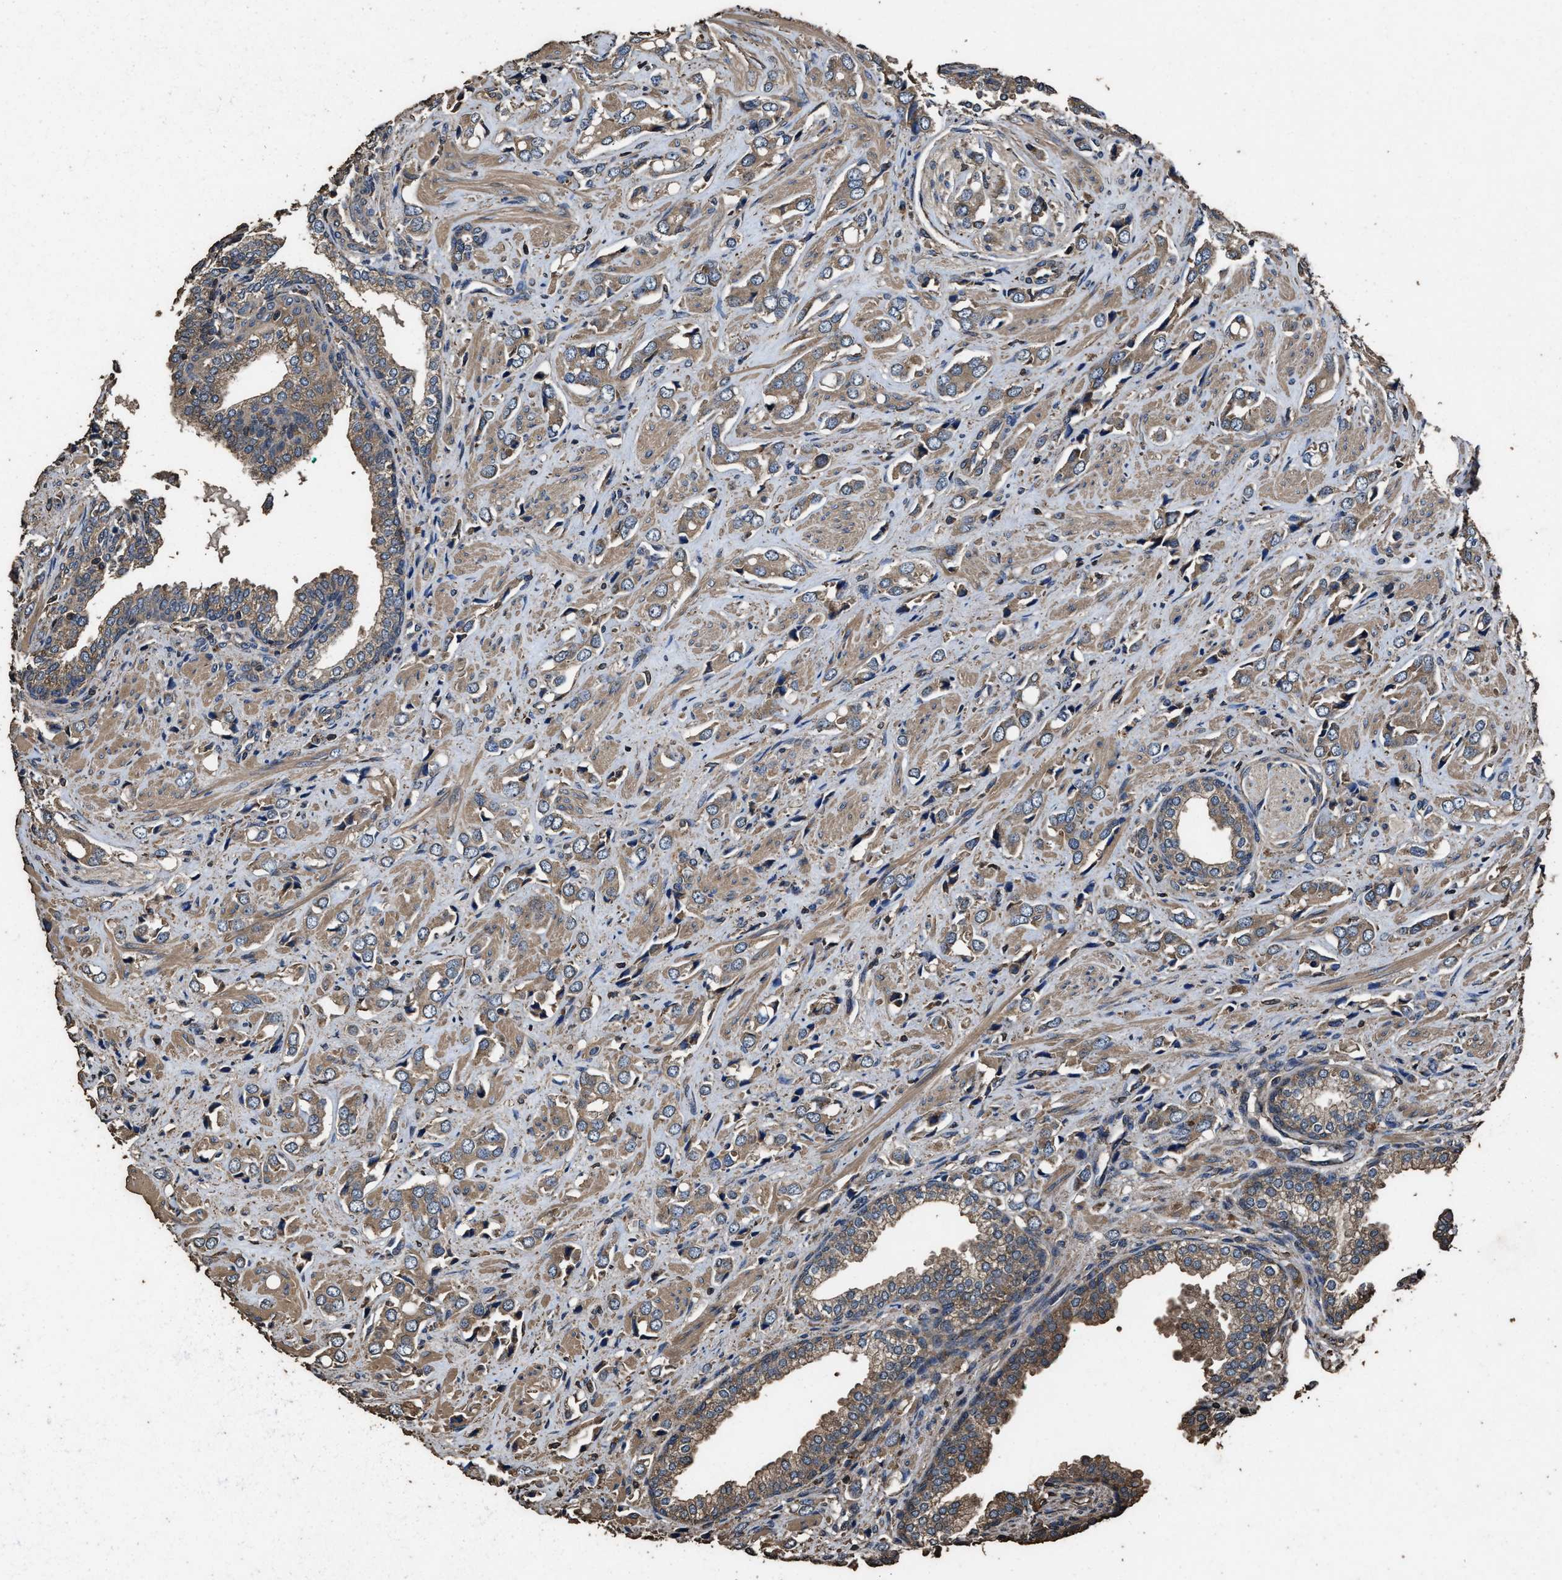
{"staining": {"intensity": "moderate", "quantity": ">75%", "location": "cytoplasmic/membranous"}, "tissue": "prostate cancer", "cell_type": "Tumor cells", "image_type": "cancer", "snomed": [{"axis": "morphology", "description": "Adenocarcinoma, High grade"}, {"axis": "topography", "description": "Prostate"}], "caption": "IHC of prostate cancer exhibits medium levels of moderate cytoplasmic/membranous positivity in approximately >75% of tumor cells.", "gene": "ZMYND19", "patient": {"sex": "male", "age": 52}}